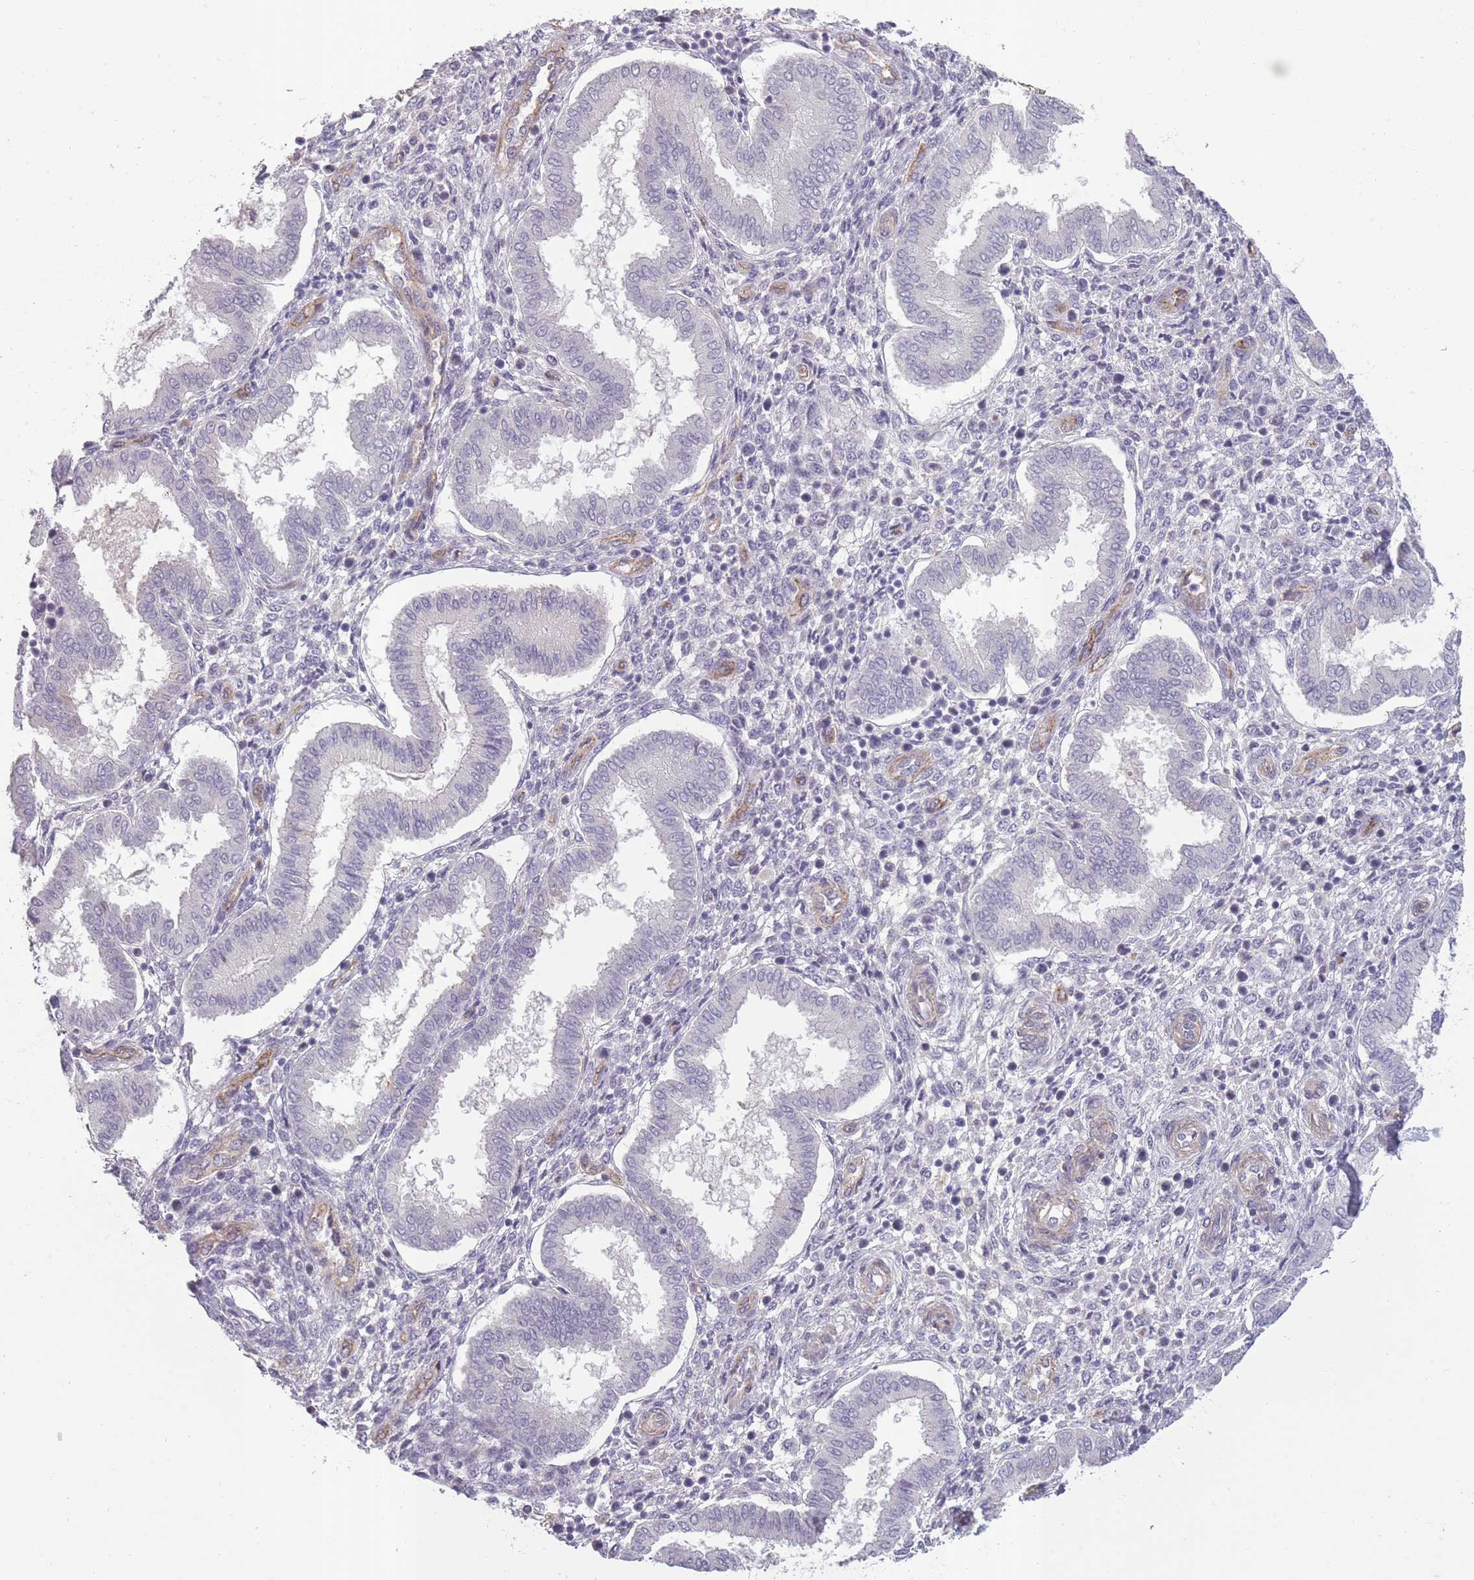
{"staining": {"intensity": "negative", "quantity": "none", "location": "none"}, "tissue": "endometrium", "cell_type": "Cells in endometrial stroma", "image_type": "normal", "snomed": [{"axis": "morphology", "description": "Normal tissue, NOS"}, {"axis": "topography", "description": "Endometrium"}], "caption": "High magnification brightfield microscopy of benign endometrium stained with DAB (3,3'-diaminobenzidine) (brown) and counterstained with hematoxylin (blue): cells in endometrial stroma show no significant staining. (Stains: DAB IHC with hematoxylin counter stain, Microscopy: brightfield microscopy at high magnification).", "gene": "SLC8A2", "patient": {"sex": "female", "age": 24}}